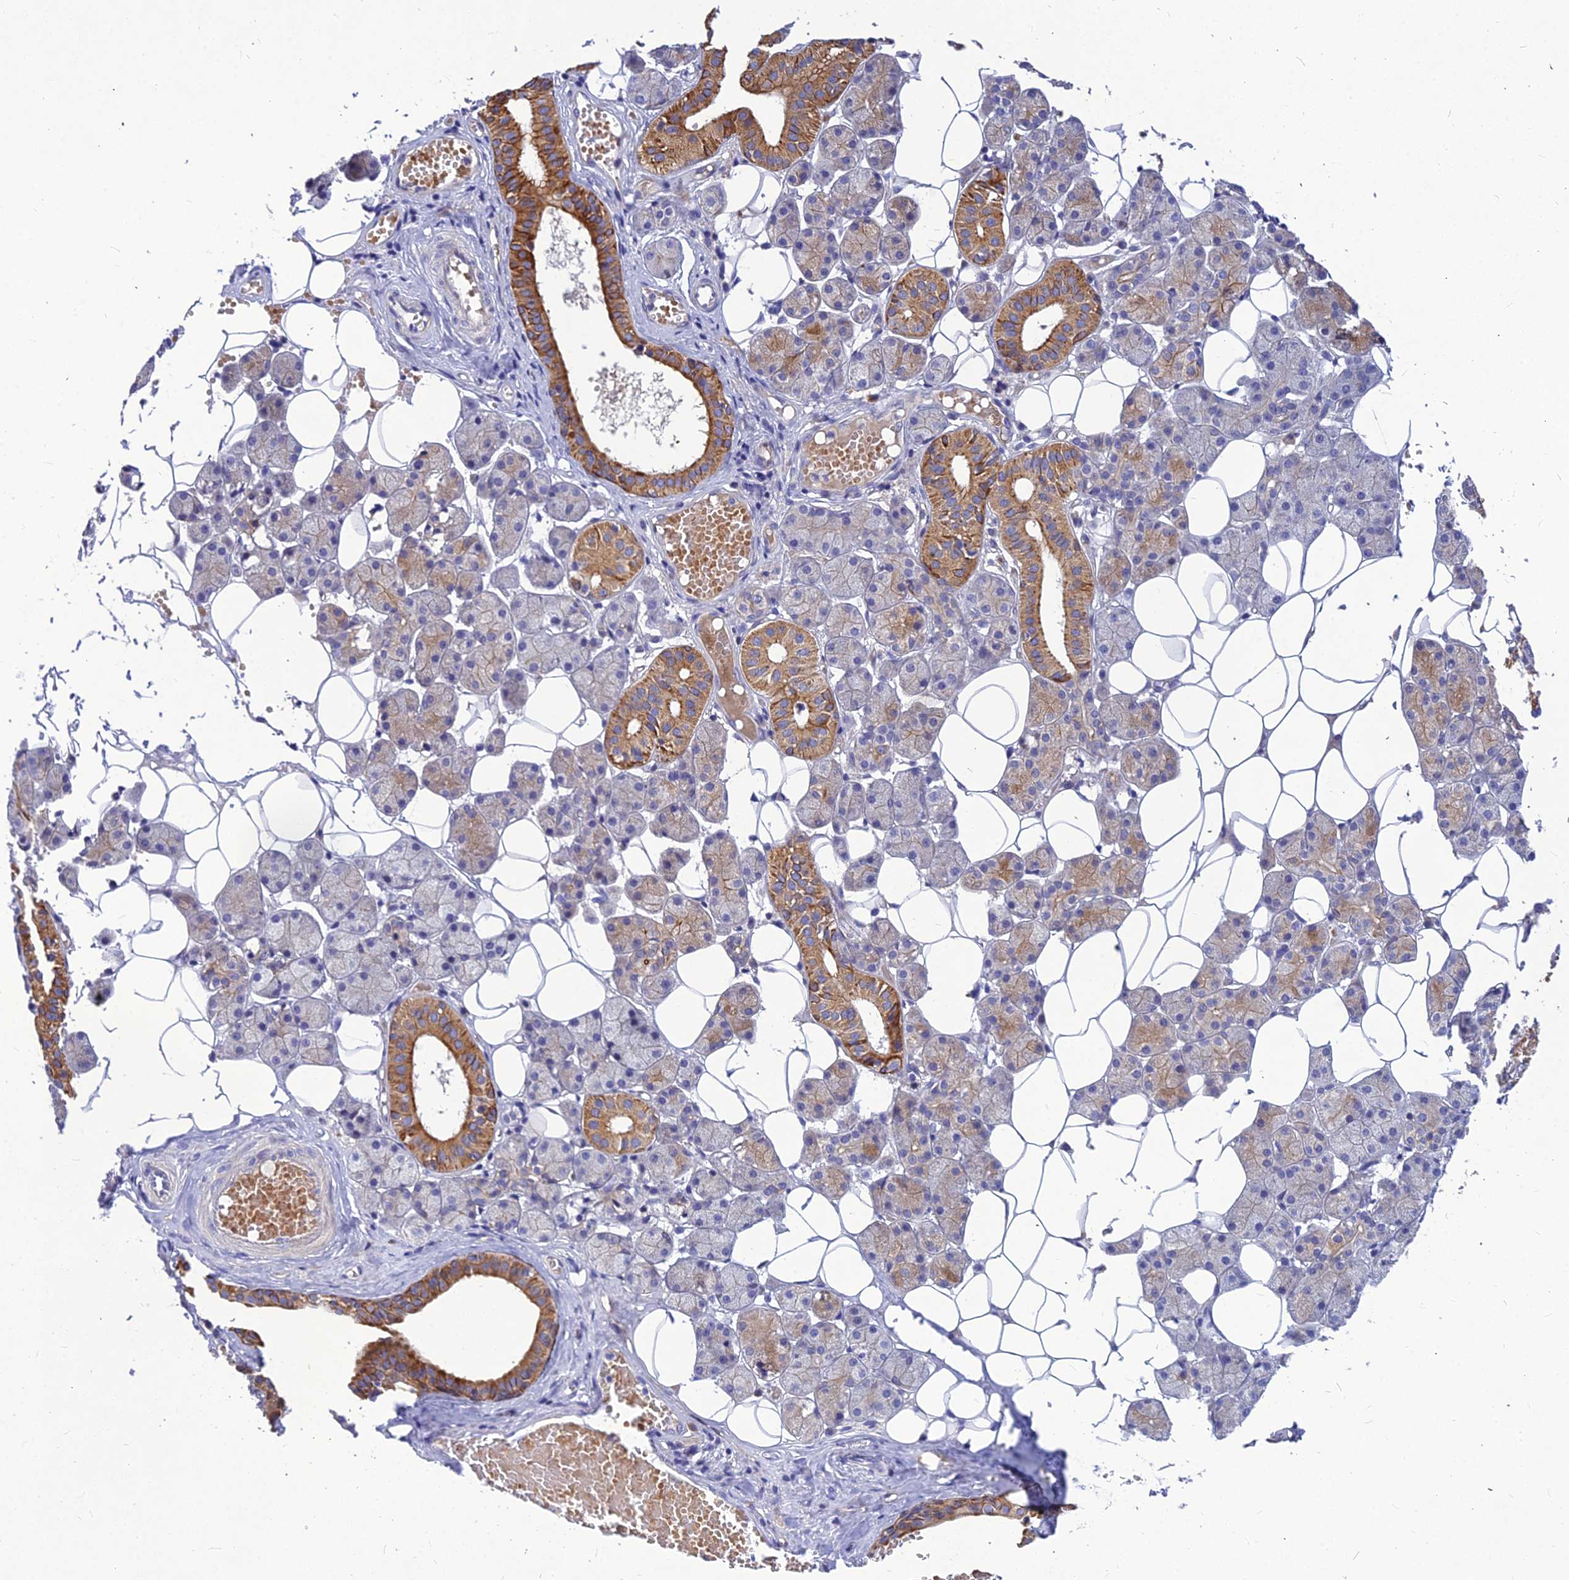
{"staining": {"intensity": "moderate", "quantity": "25%-75%", "location": "cytoplasmic/membranous"}, "tissue": "salivary gland", "cell_type": "Glandular cells", "image_type": "normal", "snomed": [{"axis": "morphology", "description": "Normal tissue, NOS"}, {"axis": "topography", "description": "Salivary gland"}], "caption": "Immunohistochemical staining of normal human salivary gland demonstrates 25%-75% levels of moderate cytoplasmic/membranous protein positivity in about 25%-75% of glandular cells. (DAB (3,3'-diaminobenzidine) IHC, brown staining for protein, blue staining for nuclei).", "gene": "DMRTA1", "patient": {"sex": "female", "age": 33}}